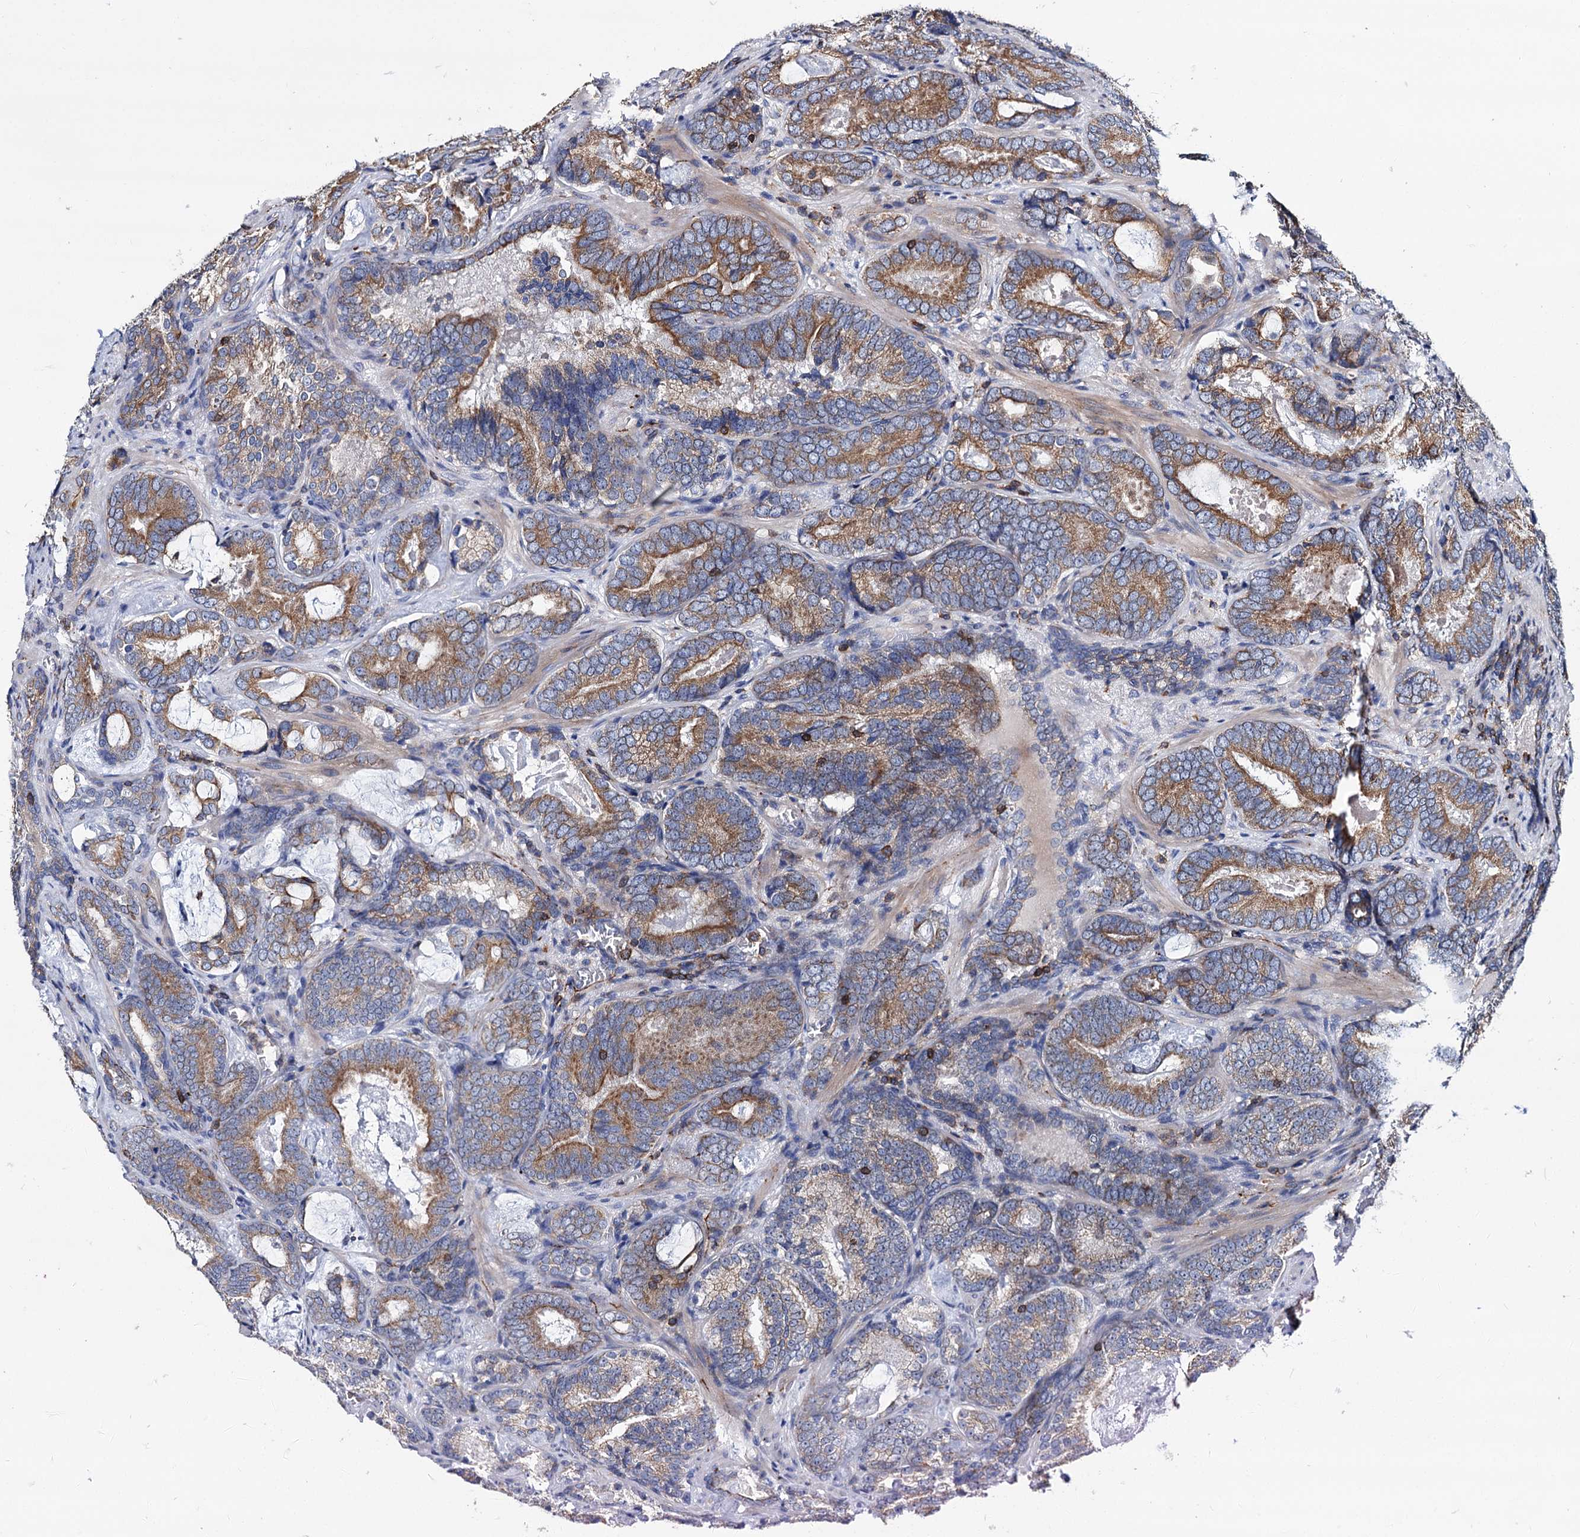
{"staining": {"intensity": "moderate", "quantity": ">75%", "location": "cytoplasmic/membranous"}, "tissue": "prostate cancer", "cell_type": "Tumor cells", "image_type": "cancer", "snomed": [{"axis": "morphology", "description": "Adenocarcinoma, Low grade"}, {"axis": "topography", "description": "Prostate"}], "caption": "This is an image of immunohistochemistry staining of prostate cancer (low-grade adenocarcinoma), which shows moderate expression in the cytoplasmic/membranous of tumor cells.", "gene": "UBASH3B", "patient": {"sex": "male", "age": 60}}